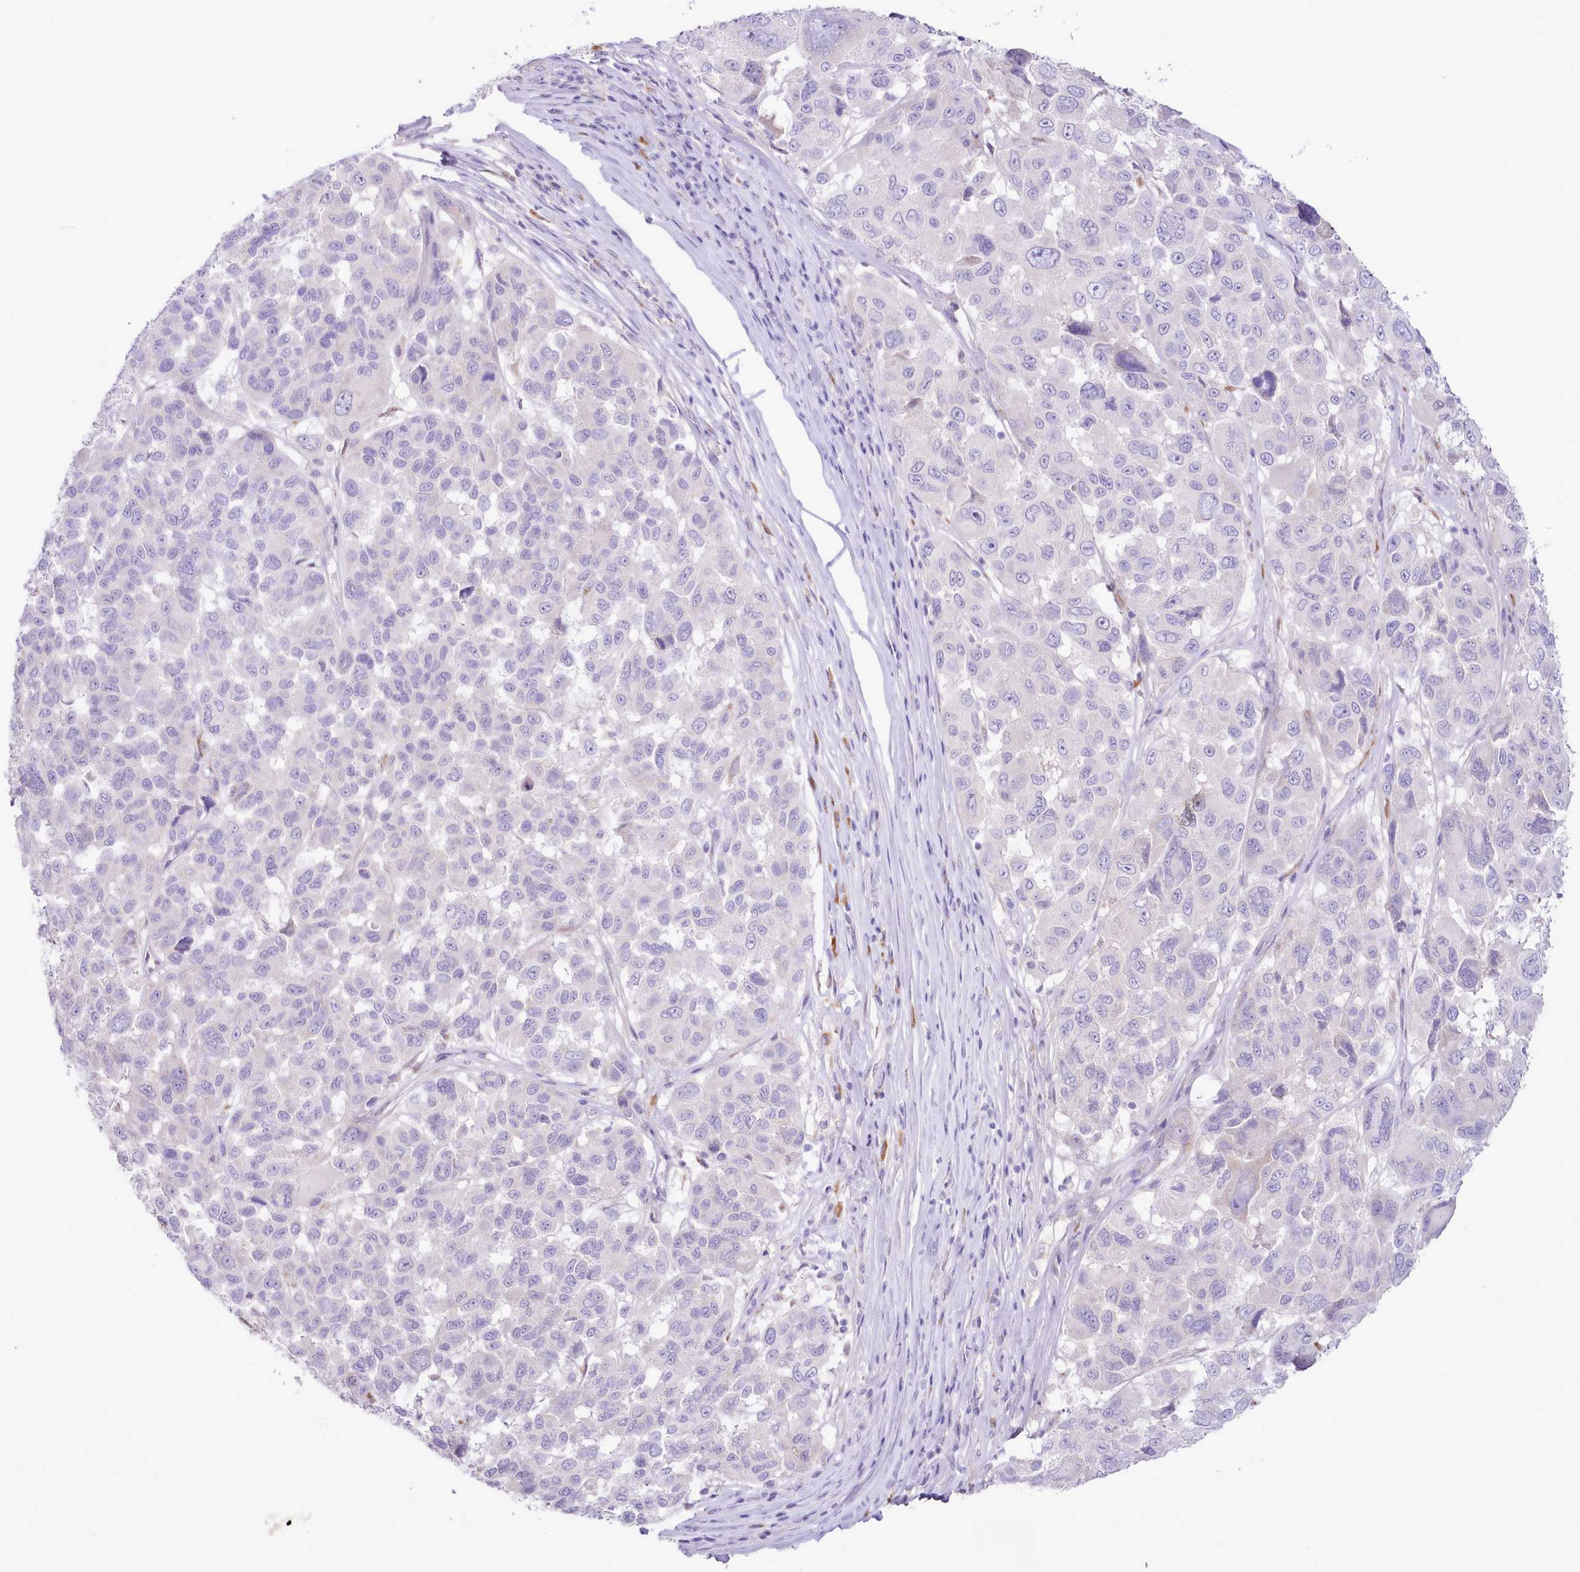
{"staining": {"intensity": "negative", "quantity": "none", "location": "none"}, "tissue": "melanoma", "cell_type": "Tumor cells", "image_type": "cancer", "snomed": [{"axis": "morphology", "description": "Malignant melanoma, NOS"}, {"axis": "topography", "description": "Skin"}], "caption": "Tumor cells show no significant positivity in melanoma. The staining is performed using DAB brown chromogen with nuclei counter-stained in using hematoxylin.", "gene": "CCL1", "patient": {"sex": "female", "age": 66}}